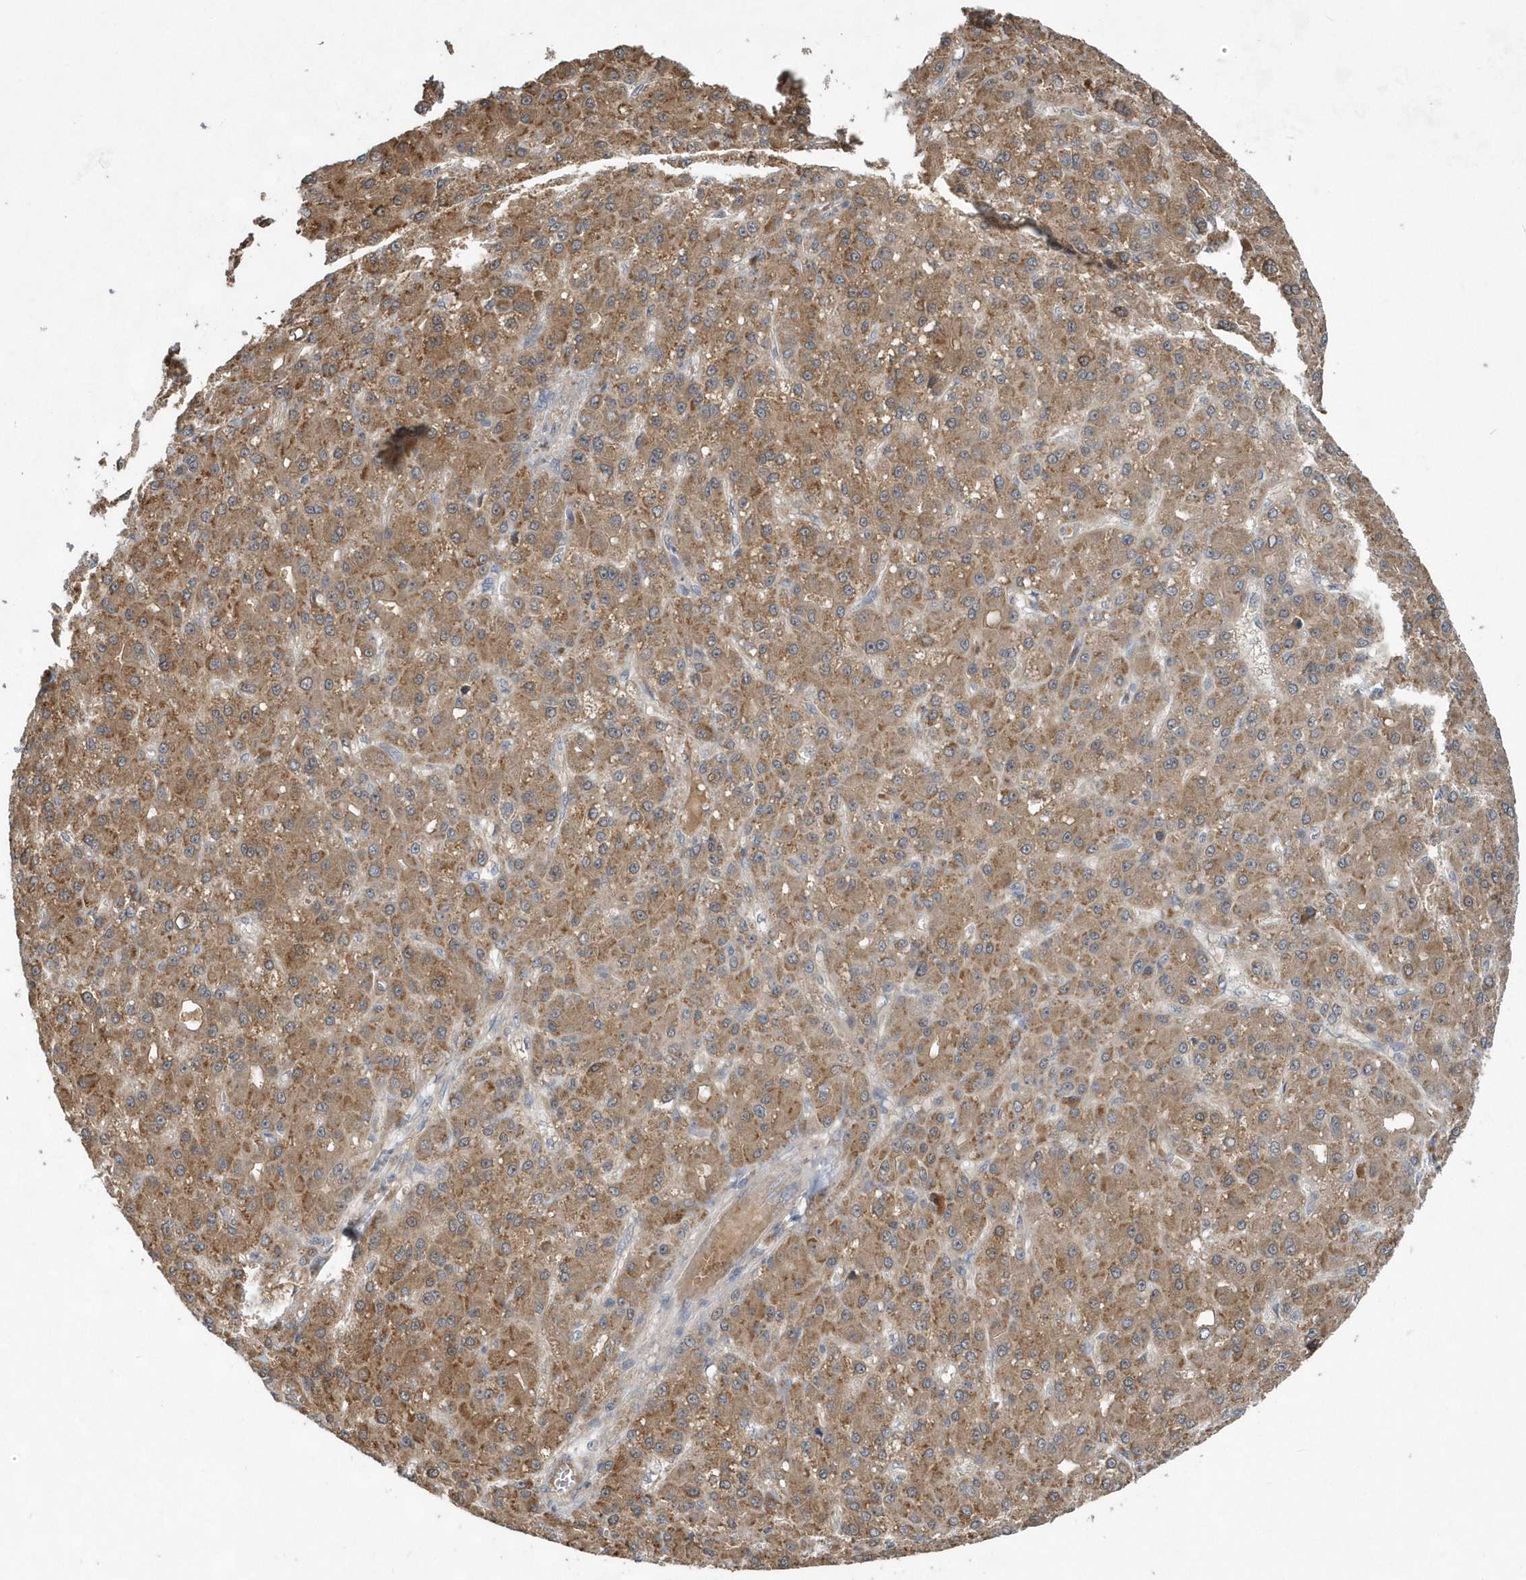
{"staining": {"intensity": "moderate", "quantity": ">75%", "location": "cytoplasmic/membranous"}, "tissue": "liver cancer", "cell_type": "Tumor cells", "image_type": "cancer", "snomed": [{"axis": "morphology", "description": "Carcinoma, Hepatocellular, NOS"}, {"axis": "topography", "description": "Liver"}], "caption": "The immunohistochemical stain shows moderate cytoplasmic/membranous staining in tumor cells of liver cancer tissue.", "gene": "HMGCS1", "patient": {"sex": "male", "age": 67}}